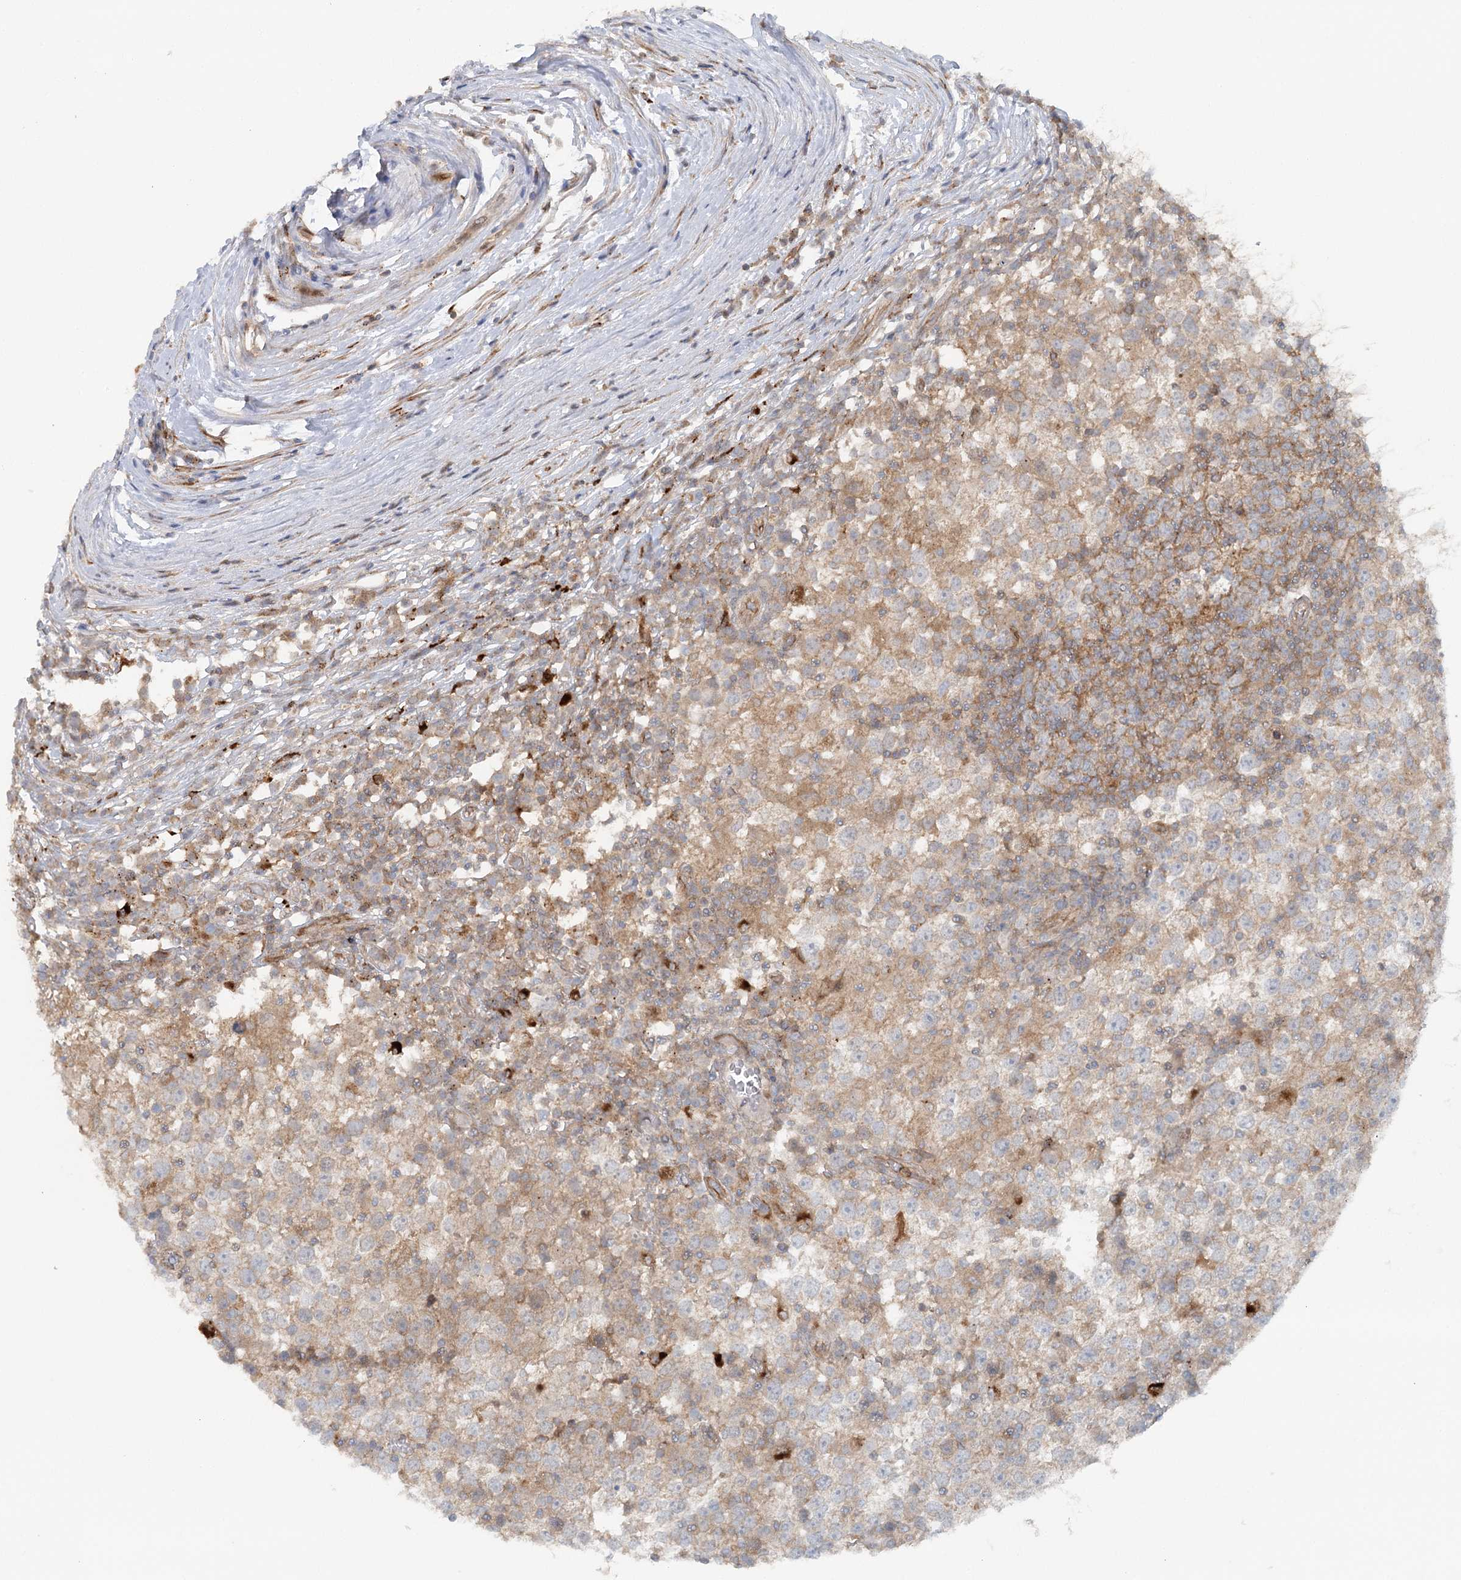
{"staining": {"intensity": "weak", "quantity": "25%-75%", "location": "cytoplasmic/membranous"}, "tissue": "testis cancer", "cell_type": "Tumor cells", "image_type": "cancer", "snomed": [{"axis": "morphology", "description": "Seminoma, NOS"}, {"axis": "topography", "description": "Testis"}], "caption": "Immunohistochemical staining of human testis seminoma demonstrates weak cytoplasmic/membranous protein positivity in approximately 25%-75% of tumor cells. (Brightfield microscopy of DAB IHC at high magnification).", "gene": "GBE1", "patient": {"sex": "male", "age": 65}}